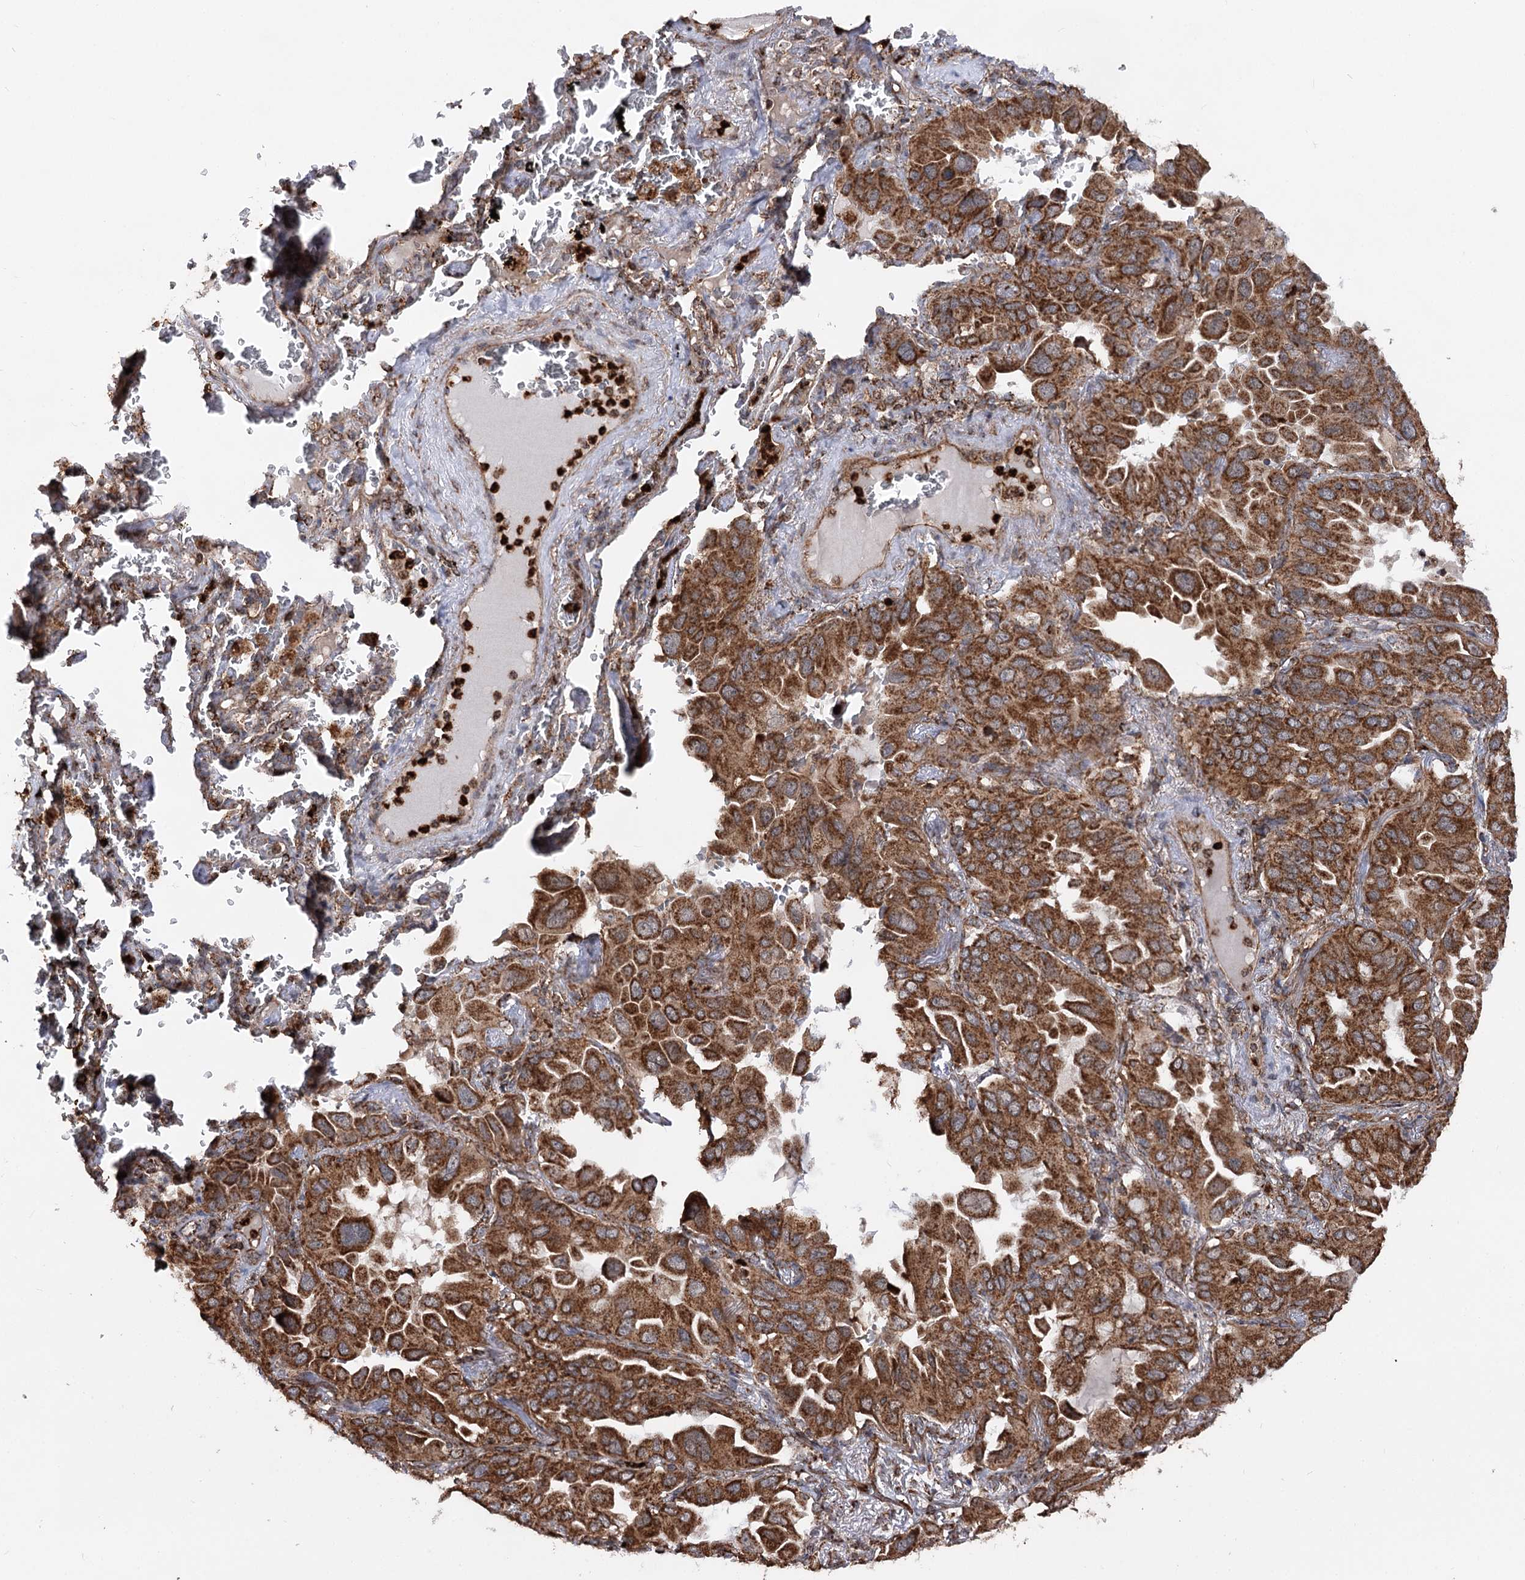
{"staining": {"intensity": "strong", "quantity": ">75%", "location": "cytoplasmic/membranous"}, "tissue": "lung cancer", "cell_type": "Tumor cells", "image_type": "cancer", "snomed": [{"axis": "morphology", "description": "Adenocarcinoma, NOS"}, {"axis": "topography", "description": "Lung"}], "caption": "Strong cytoplasmic/membranous protein positivity is seen in approximately >75% of tumor cells in adenocarcinoma (lung).", "gene": "FGFR1OP2", "patient": {"sex": "male", "age": 64}}